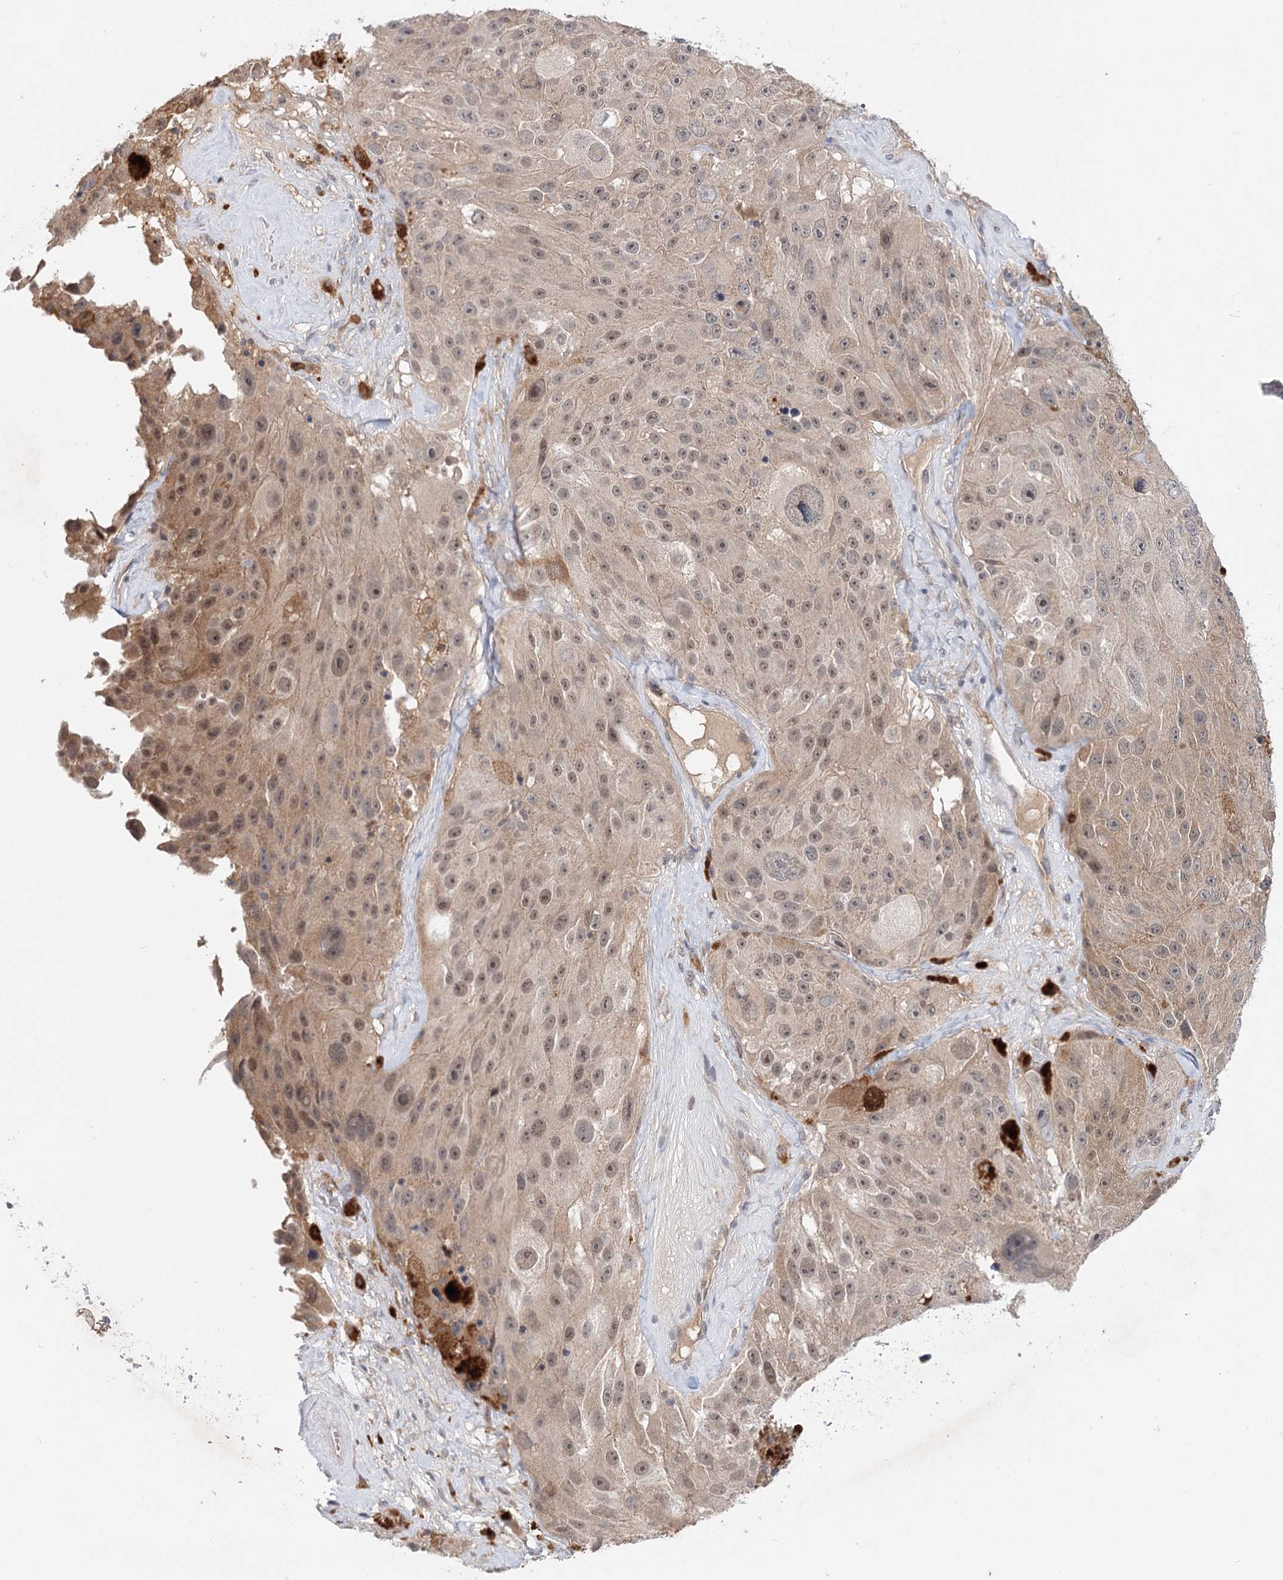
{"staining": {"intensity": "moderate", "quantity": ">75%", "location": "cytoplasmic/membranous,nuclear"}, "tissue": "melanoma", "cell_type": "Tumor cells", "image_type": "cancer", "snomed": [{"axis": "morphology", "description": "Malignant melanoma, Metastatic site"}, {"axis": "topography", "description": "Lymph node"}], "caption": "Moderate cytoplasmic/membranous and nuclear expression for a protein is identified in approximately >75% of tumor cells of malignant melanoma (metastatic site) using immunohistochemistry (IHC).", "gene": "AP3B1", "patient": {"sex": "male", "age": 62}}